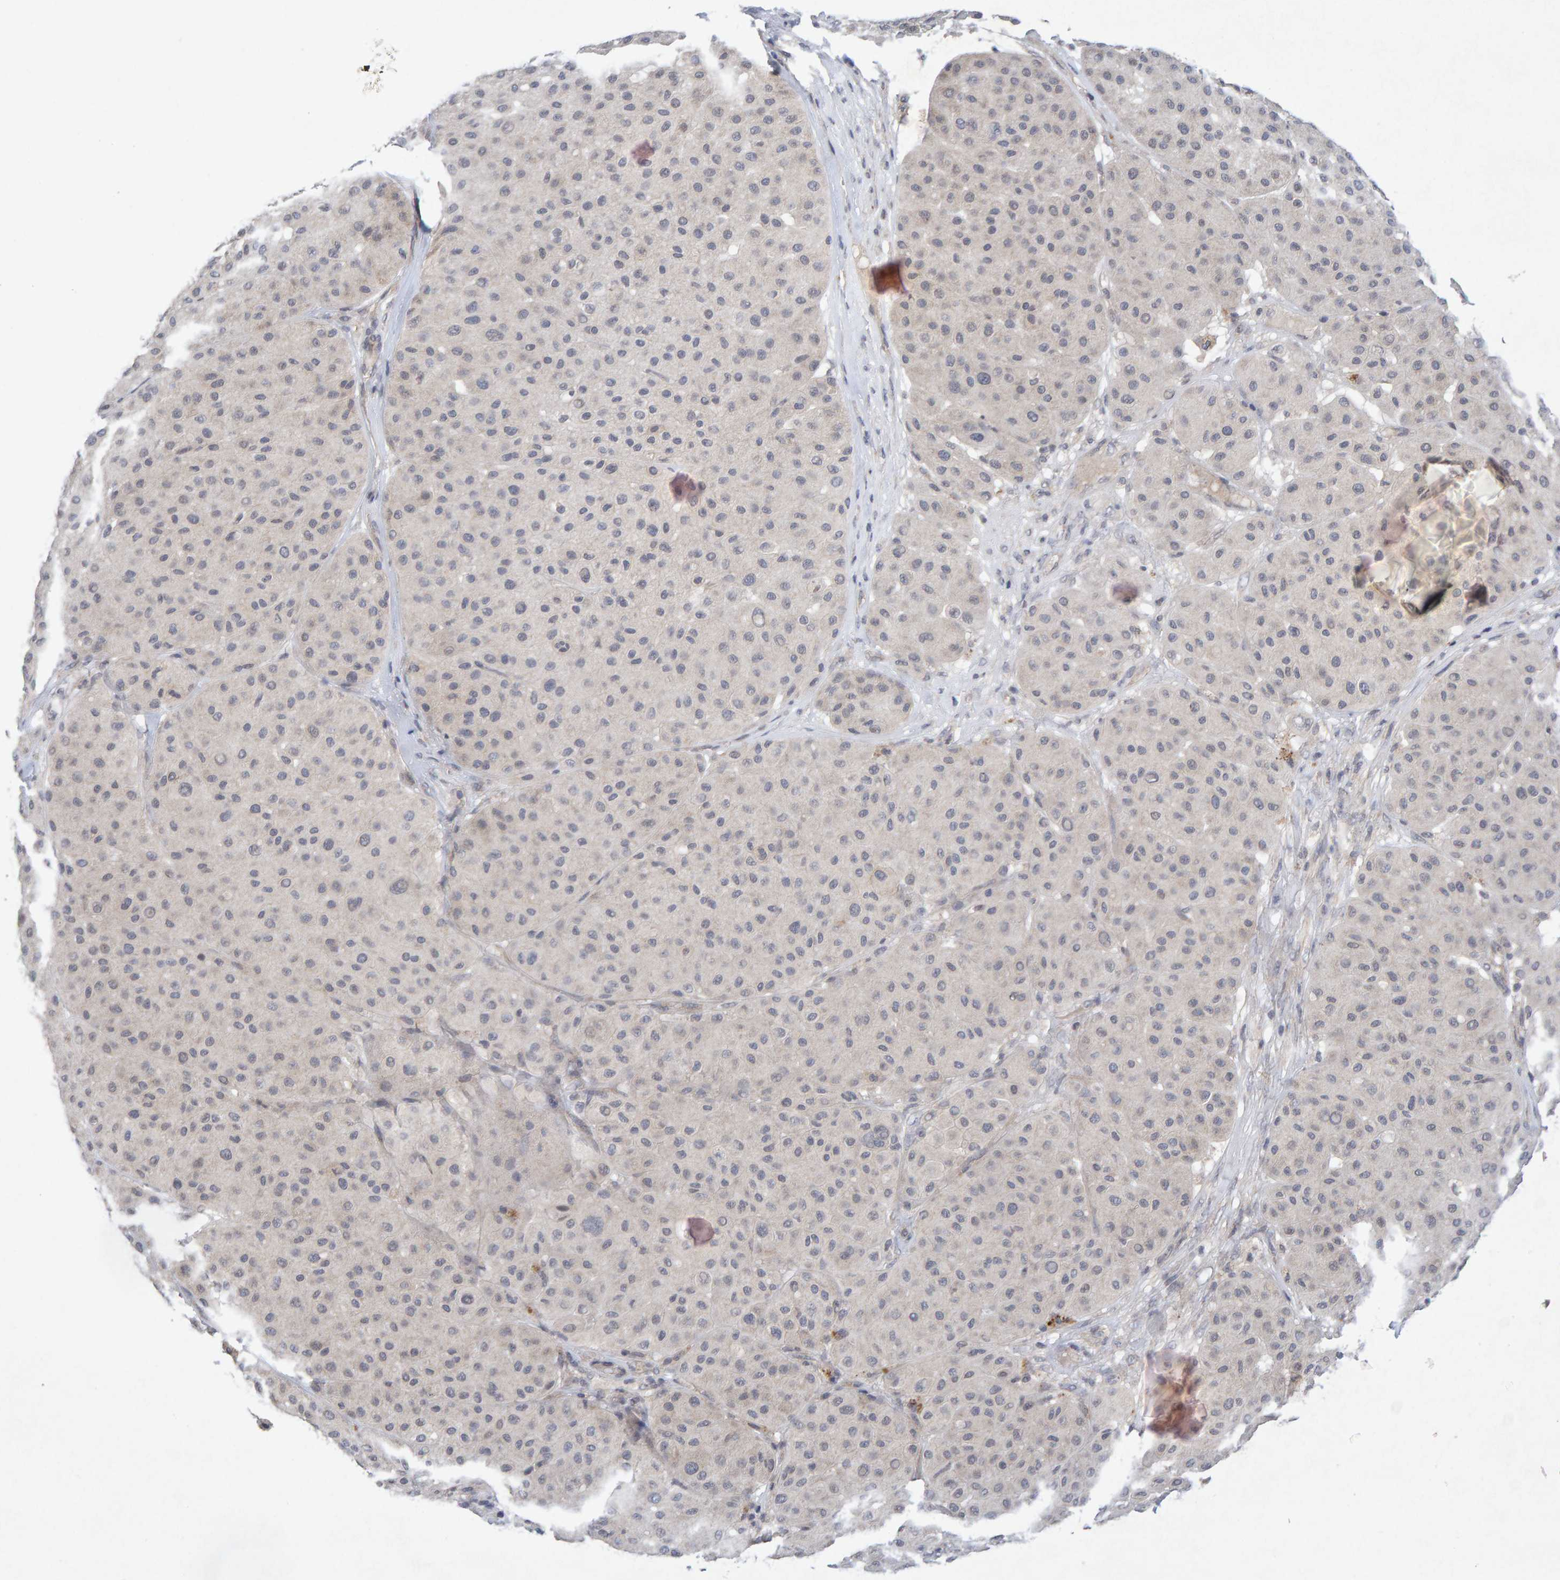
{"staining": {"intensity": "weak", "quantity": "<25%", "location": "cytoplasmic/membranous"}, "tissue": "melanoma", "cell_type": "Tumor cells", "image_type": "cancer", "snomed": [{"axis": "morphology", "description": "Normal tissue, NOS"}, {"axis": "morphology", "description": "Malignant melanoma, Metastatic site"}, {"axis": "topography", "description": "Skin"}], "caption": "This is a micrograph of immunohistochemistry (IHC) staining of melanoma, which shows no positivity in tumor cells. Nuclei are stained in blue.", "gene": "CDH2", "patient": {"sex": "male", "age": 41}}